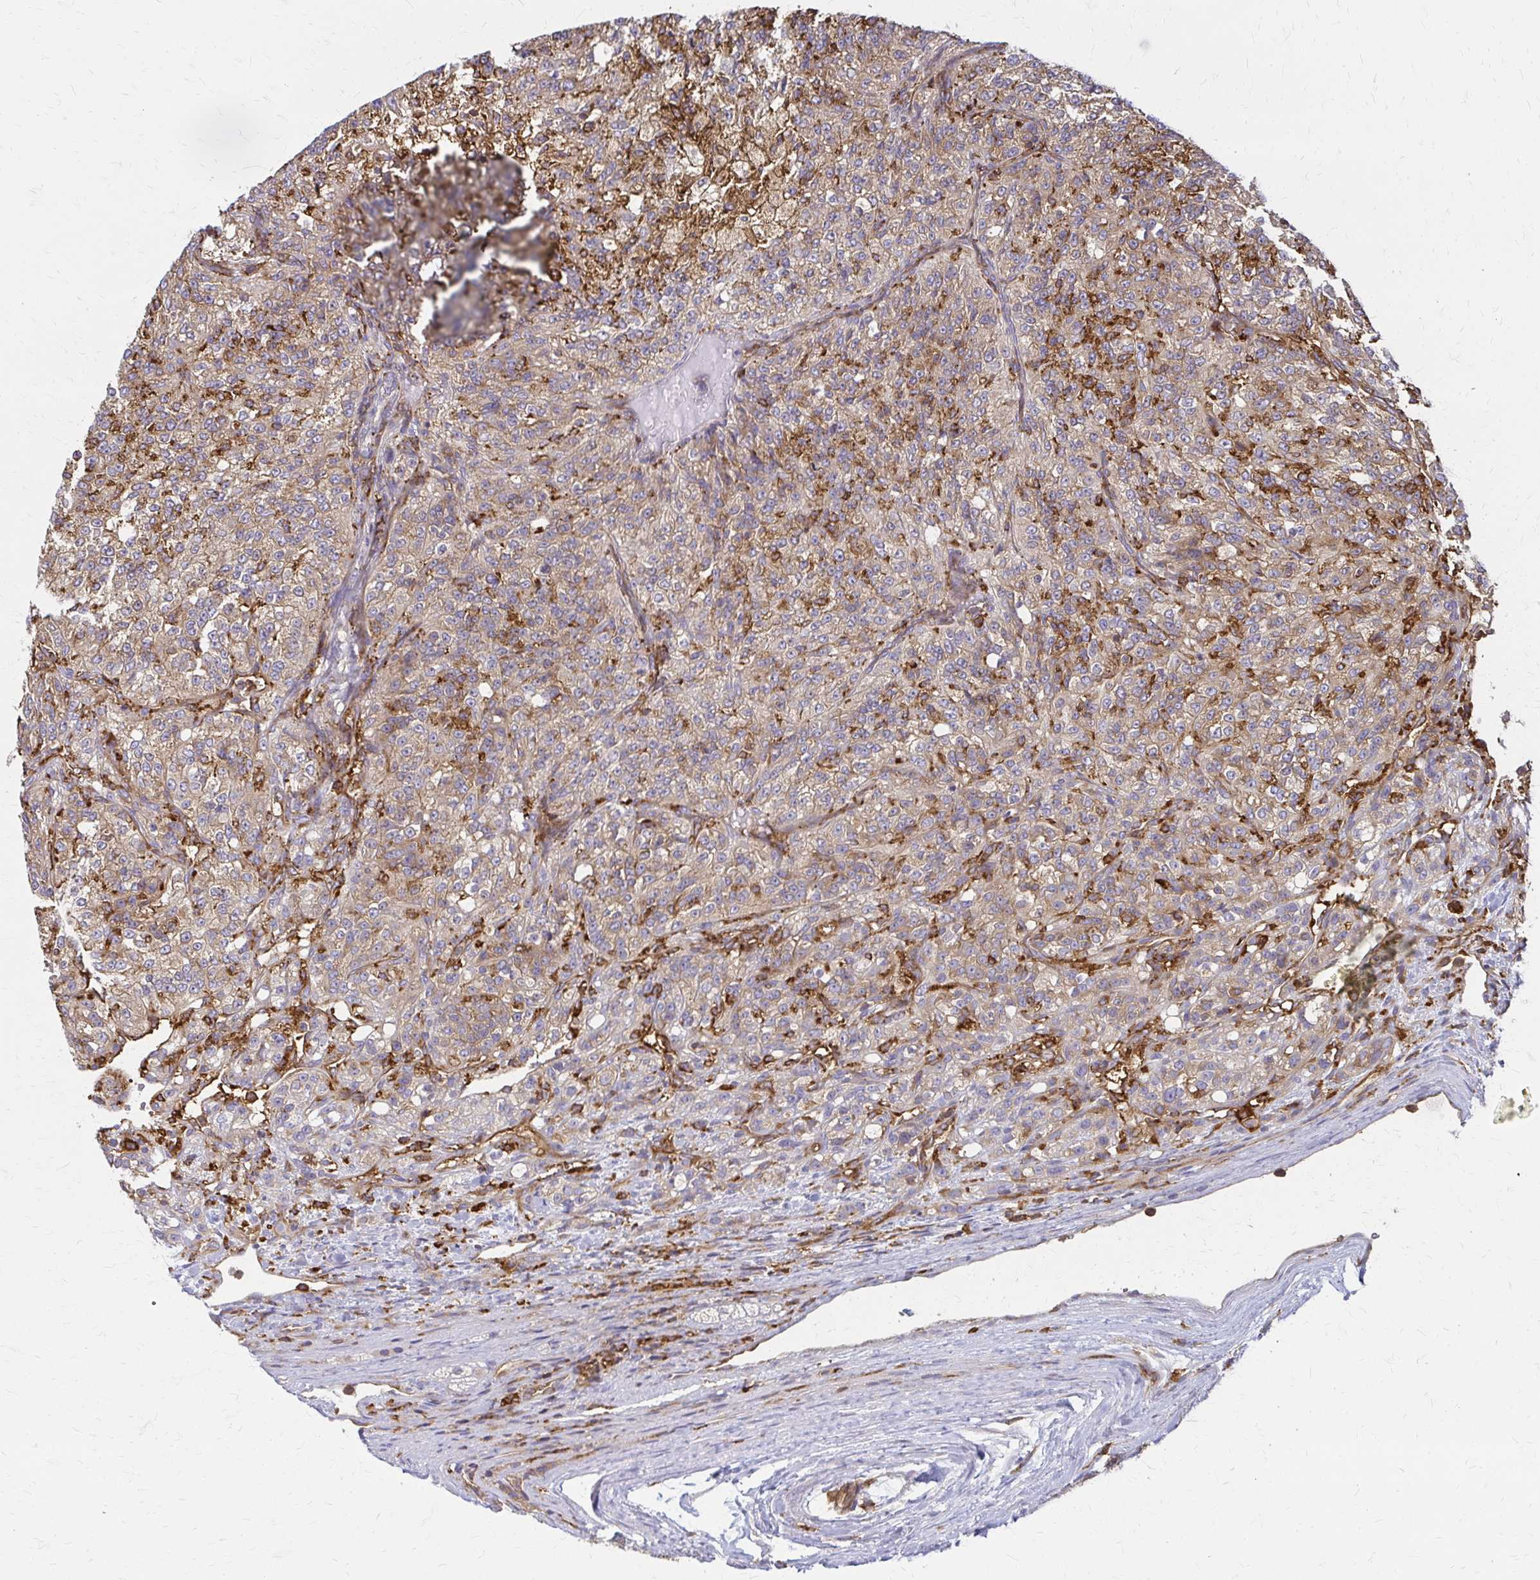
{"staining": {"intensity": "weak", "quantity": ">75%", "location": "cytoplasmic/membranous"}, "tissue": "renal cancer", "cell_type": "Tumor cells", "image_type": "cancer", "snomed": [{"axis": "morphology", "description": "Adenocarcinoma, NOS"}, {"axis": "topography", "description": "Kidney"}], "caption": "DAB (3,3'-diaminobenzidine) immunohistochemical staining of human renal cancer reveals weak cytoplasmic/membranous protein positivity in about >75% of tumor cells.", "gene": "WASF2", "patient": {"sex": "female", "age": 63}}